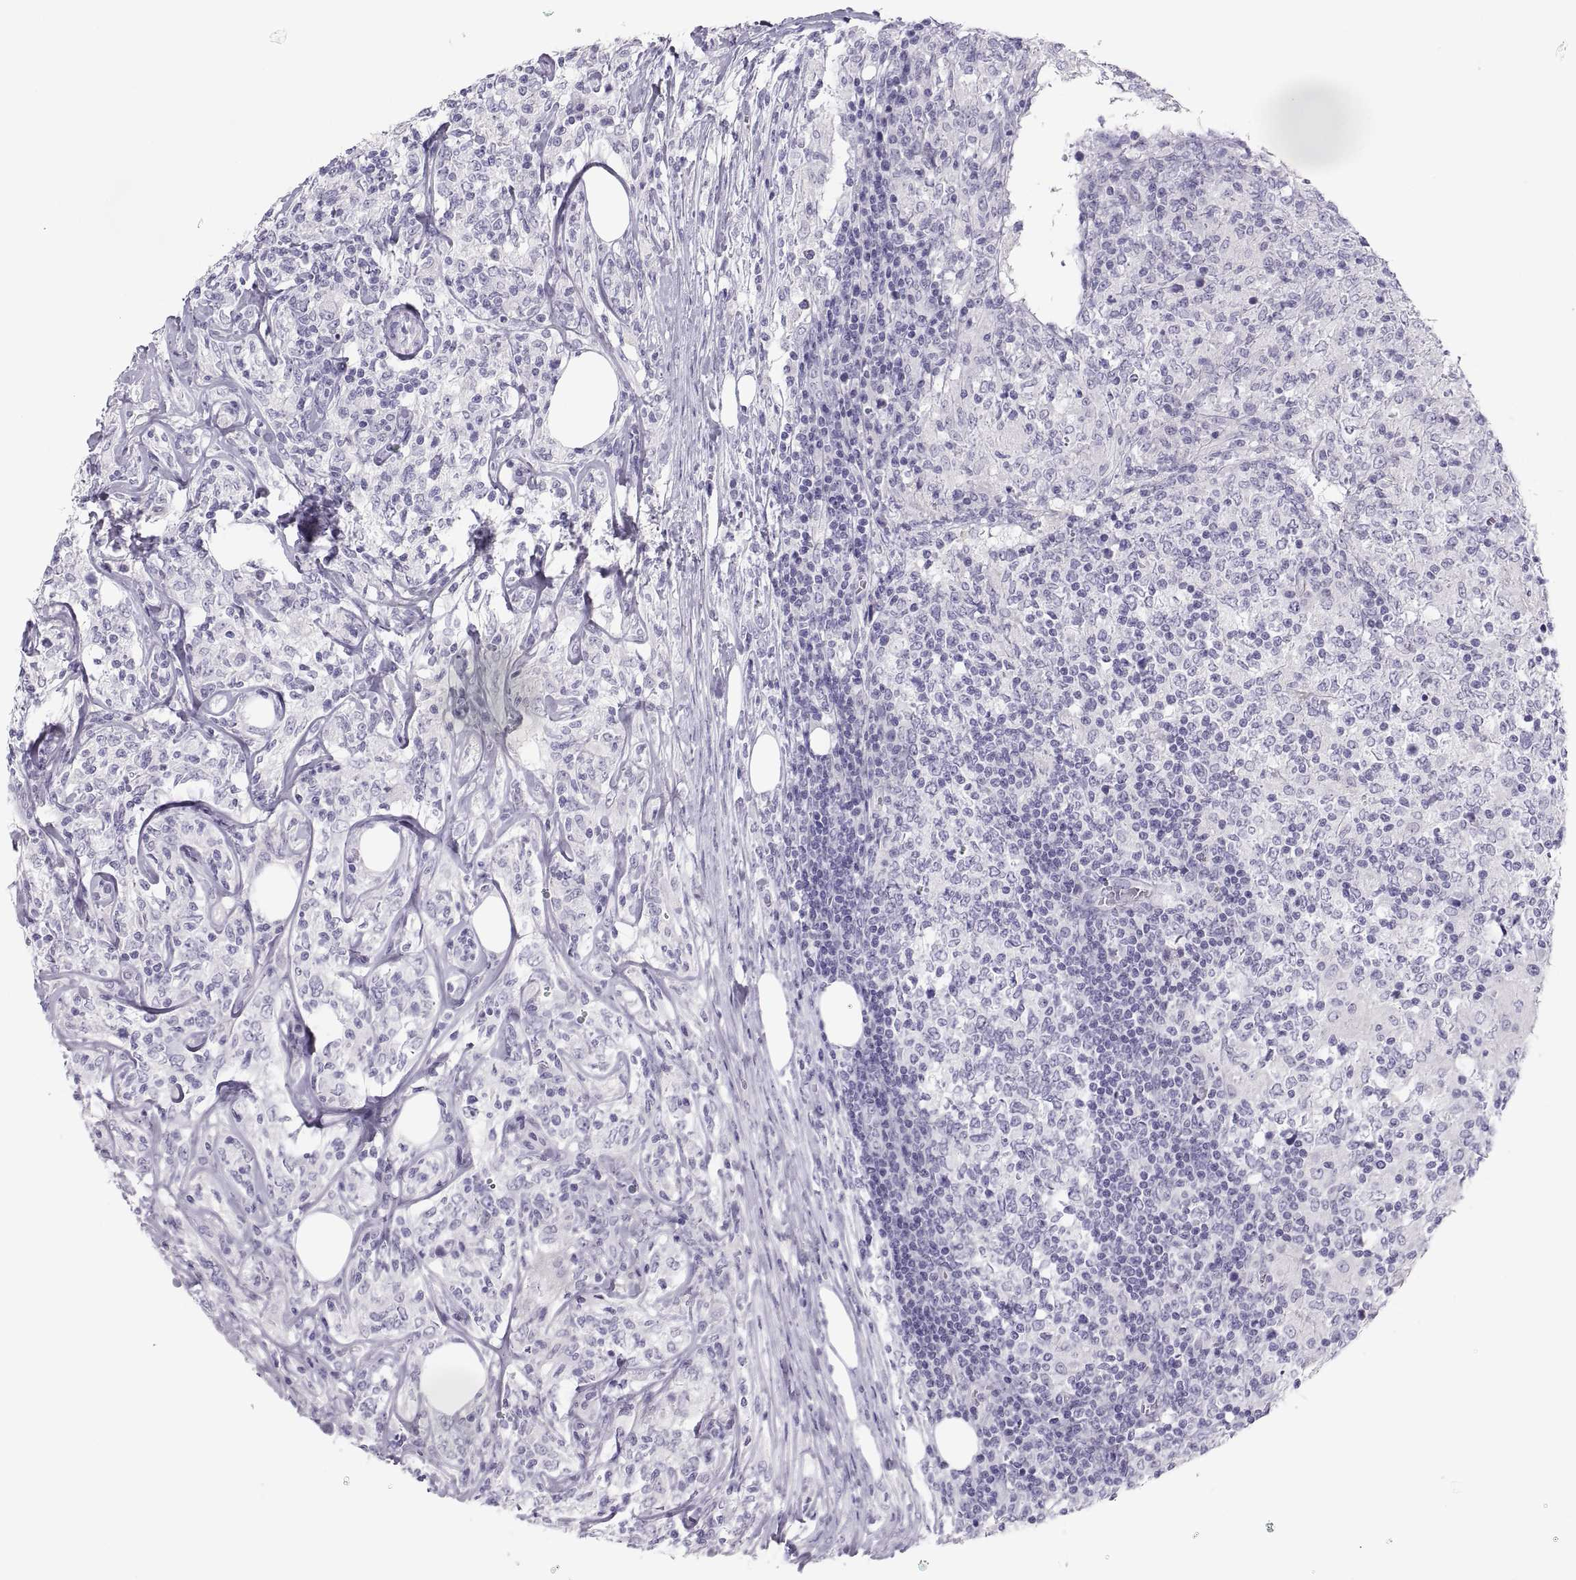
{"staining": {"intensity": "negative", "quantity": "none", "location": "none"}, "tissue": "lymphoma", "cell_type": "Tumor cells", "image_type": "cancer", "snomed": [{"axis": "morphology", "description": "Malignant lymphoma, non-Hodgkin's type, High grade"}, {"axis": "topography", "description": "Lymph node"}], "caption": "This histopathology image is of malignant lymphoma, non-Hodgkin's type (high-grade) stained with immunohistochemistry to label a protein in brown with the nuclei are counter-stained blue. There is no positivity in tumor cells.", "gene": "MAGEB2", "patient": {"sex": "female", "age": 84}}